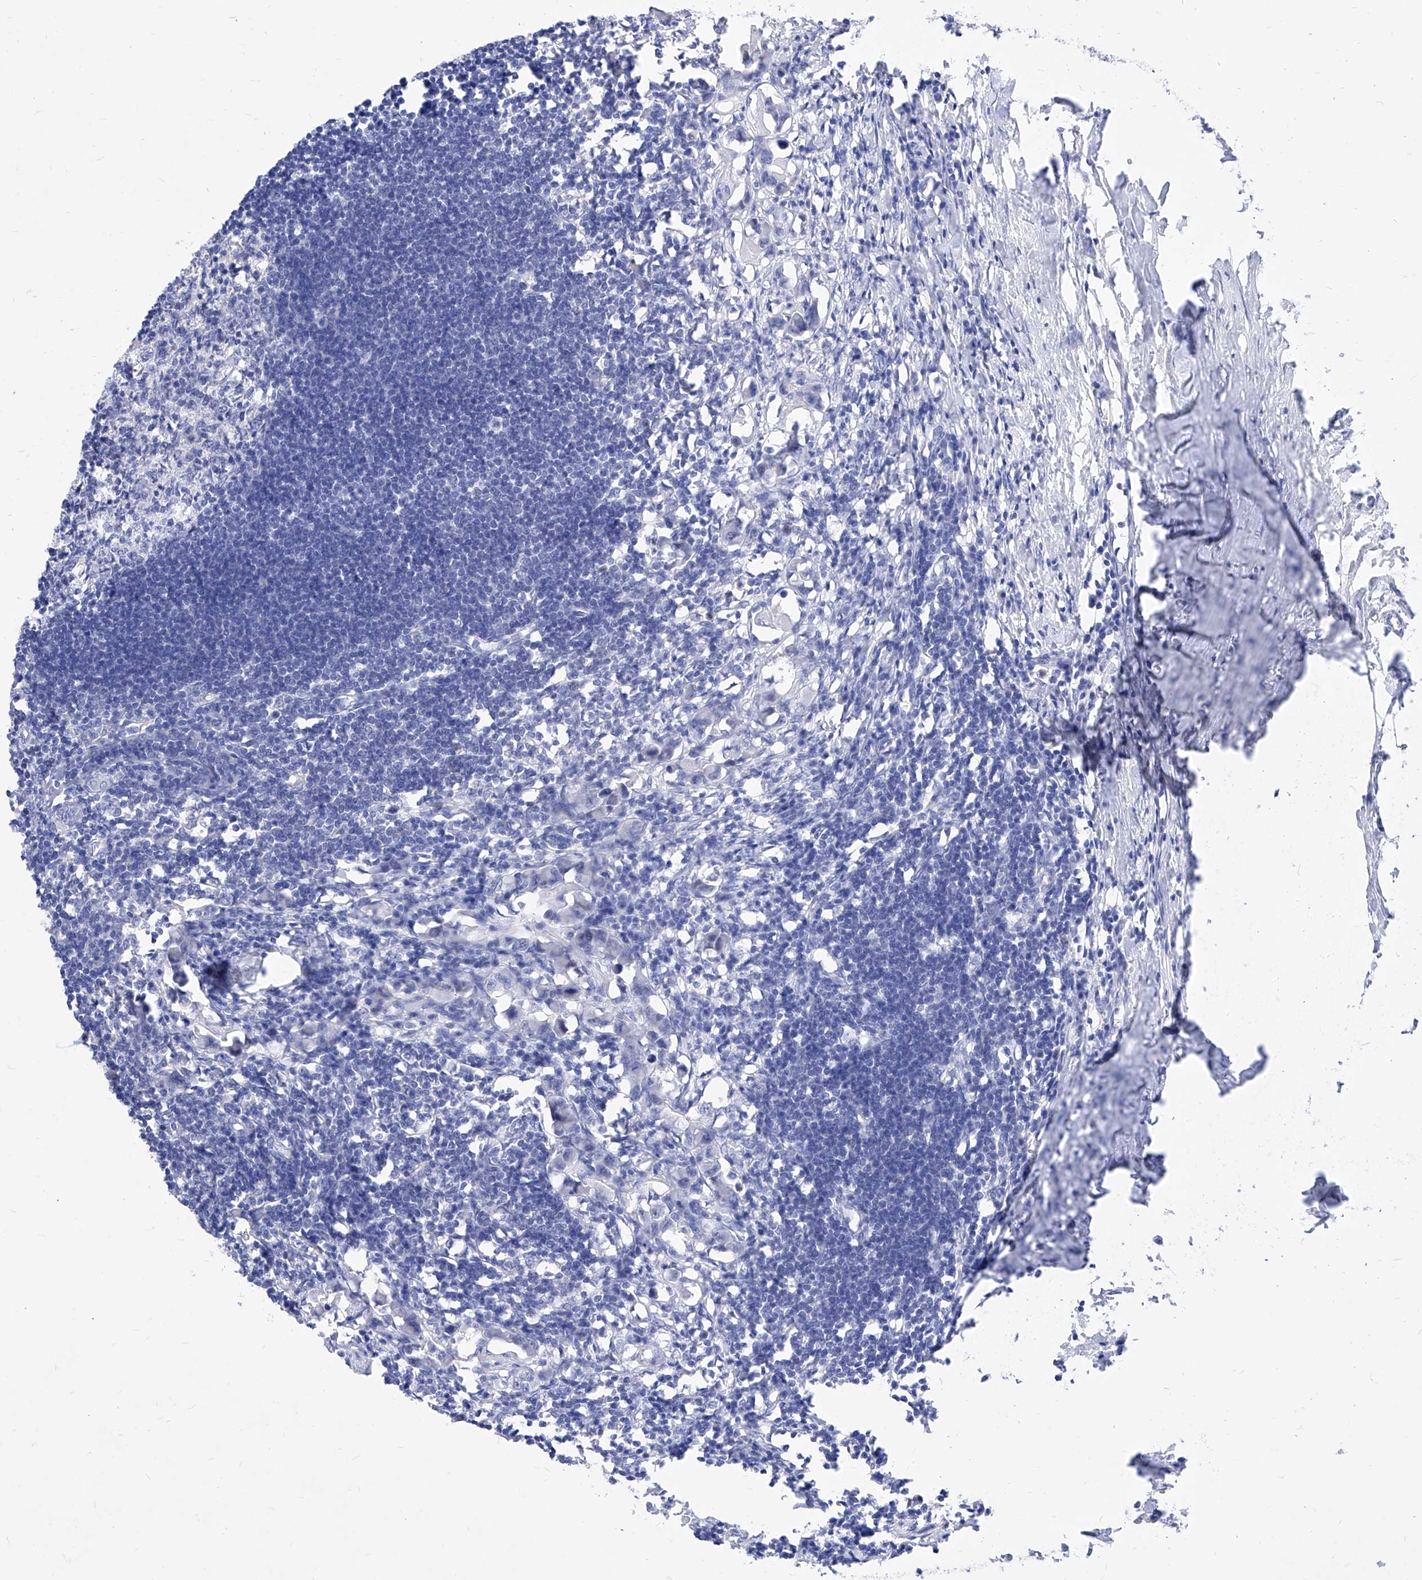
{"staining": {"intensity": "weak", "quantity": "<25%", "location": "nuclear"}, "tissue": "lymph node", "cell_type": "Germinal center cells", "image_type": "normal", "snomed": [{"axis": "morphology", "description": "Normal tissue, NOS"}, {"axis": "morphology", "description": "Malignant melanoma, Metastatic site"}, {"axis": "topography", "description": "Lymph node"}], "caption": "This is an immunohistochemistry (IHC) image of unremarkable lymph node. There is no staining in germinal center cells.", "gene": "VAX1", "patient": {"sex": "male", "age": 41}}